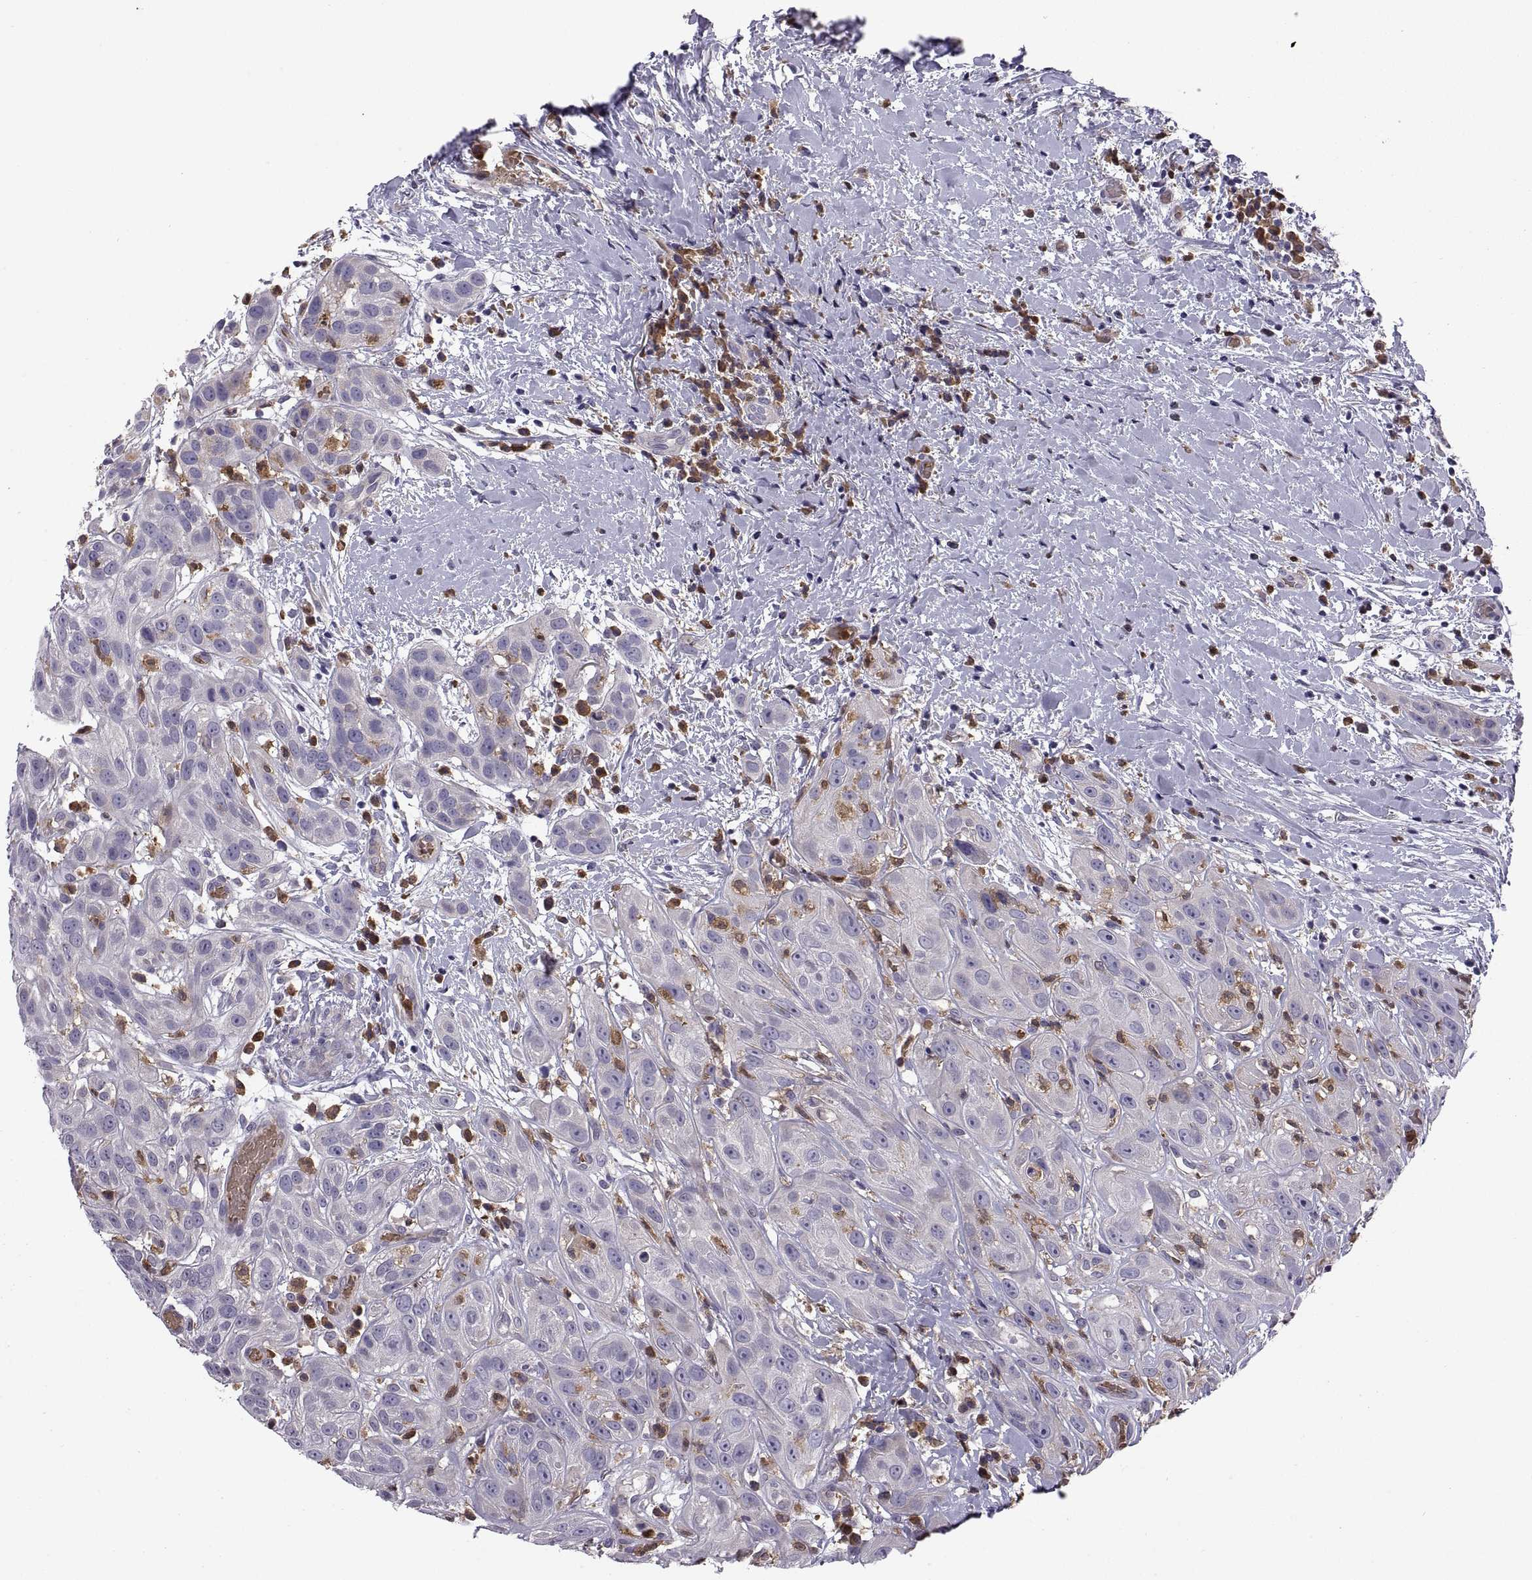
{"staining": {"intensity": "negative", "quantity": "none", "location": "none"}, "tissue": "head and neck cancer", "cell_type": "Tumor cells", "image_type": "cancer", "snomed": [{"axis": "morphology", "description": "Normal tissue, NOS"}, {"axis": "morphology", "description": "Squamous cell carcinoma, NOS"}, {"axis": "topography", "description": "Oral tissue"}, {"axis": "topography", "description": "Salivary gland"}, {"axis": "topography", "description": "Head-Neck"}], "caption": "A photomicrograph of human squamous cell carcinoma (head and neck) is negative for staining in tumor cells. Brightfield microscopy of immunohistochemistry (IHC) stained with DAB (brown) and hematoxylin (blue), captured at high magnification.", "gene": "DOK3", "patient": {"sex": "female", "age": 62}}